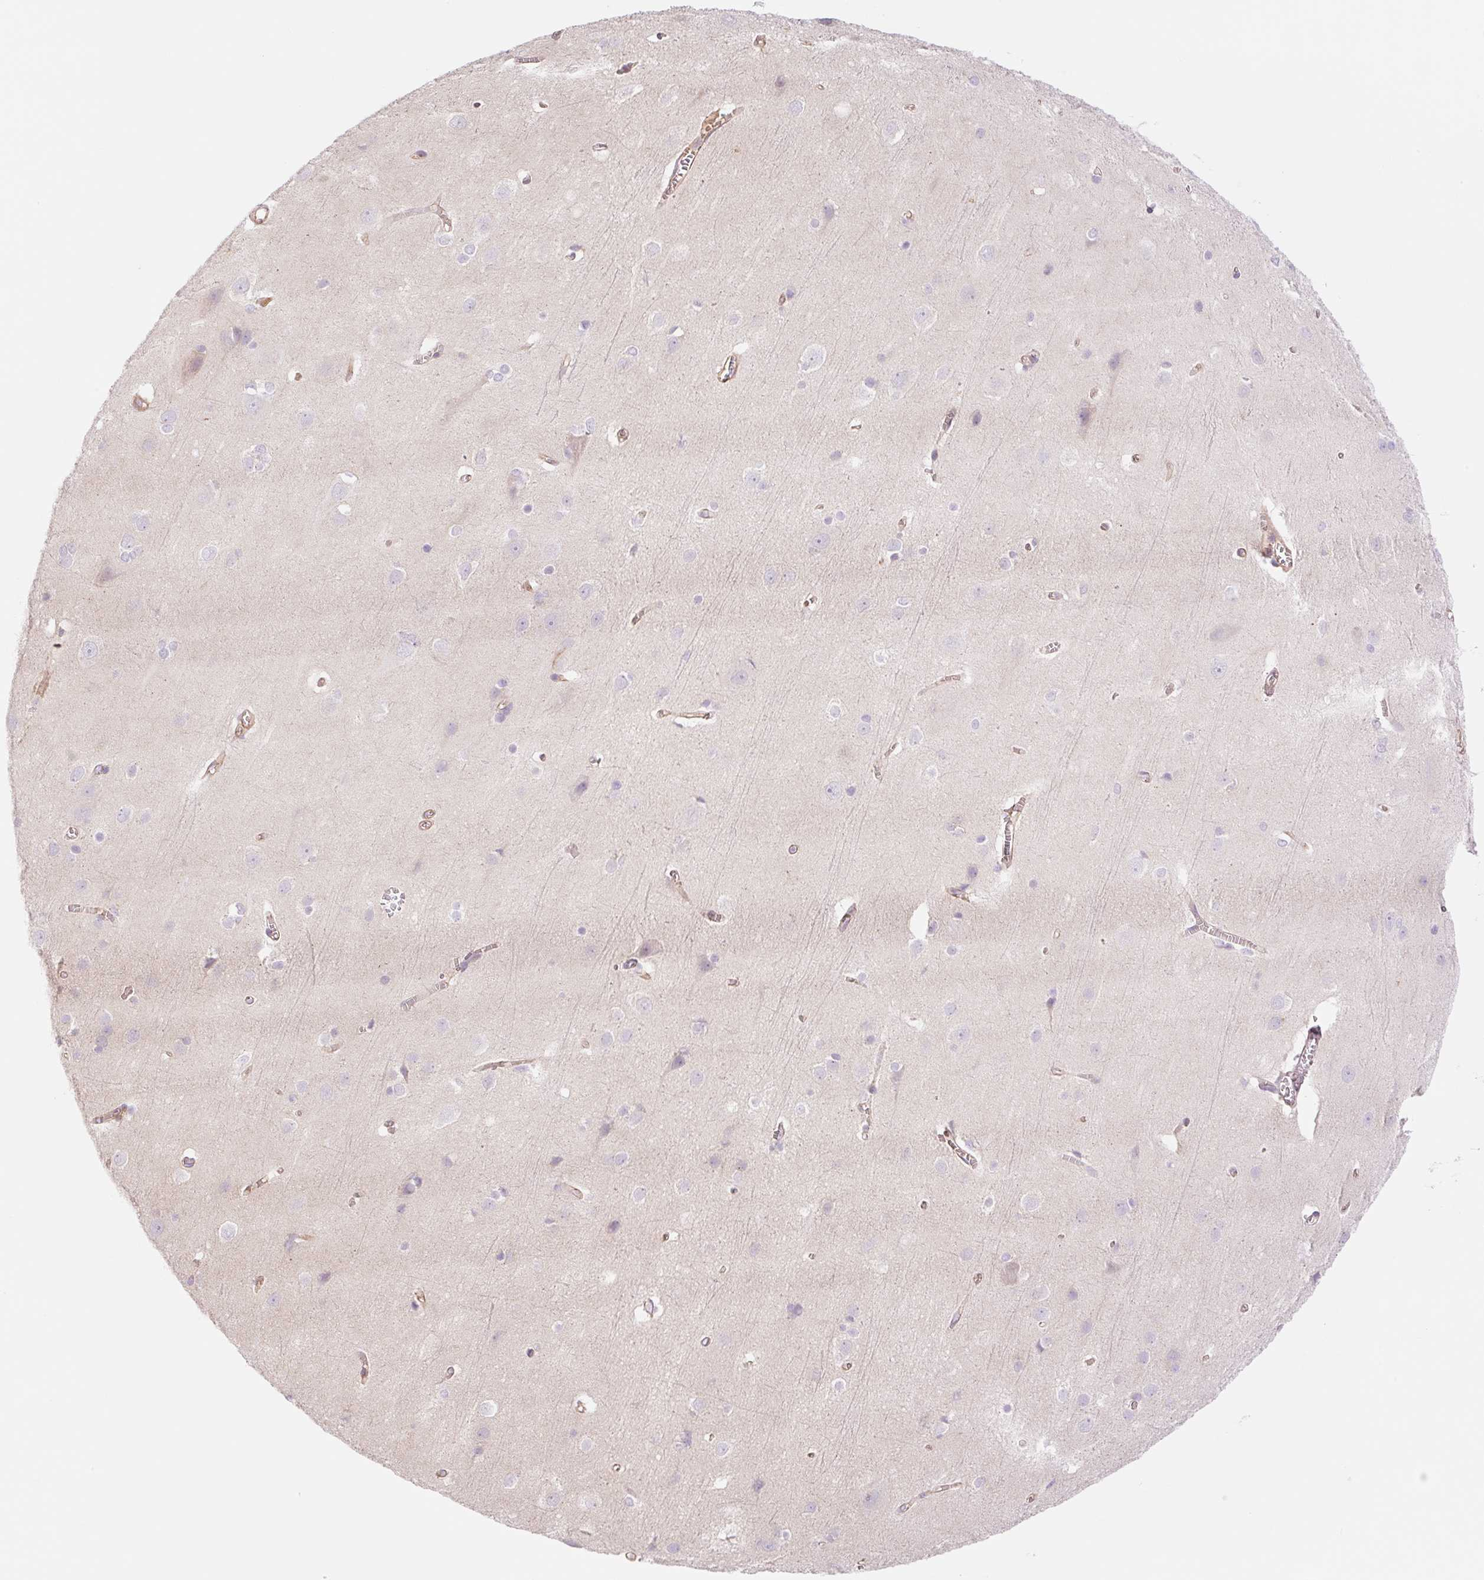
{"staining": {"intensity": "weak", "quantity": "25%-75%", "location": "cytoplasmic/membranous"}, "tissue": "cerebral cortex", "cell_type": "Endothelial cells", "image_type": "normal", "snomed": [{"axis": "morphology", "description": "Normal tissue, NOS"}, {"axis": "topography", "description": "Cerebral cortex"}], "caption": "Protein expression by immunohistochemistry (IHC) reveals weak cytoplasmic/membranous staining in about 25%-75% of endothelial cells in benign cerebral cortex. Immunohistochemistry stains the protein of interest in brown and the nuclei are stained blue.", "gene": "NLRP5", "patient": {"sex": "male", "age": 37}}